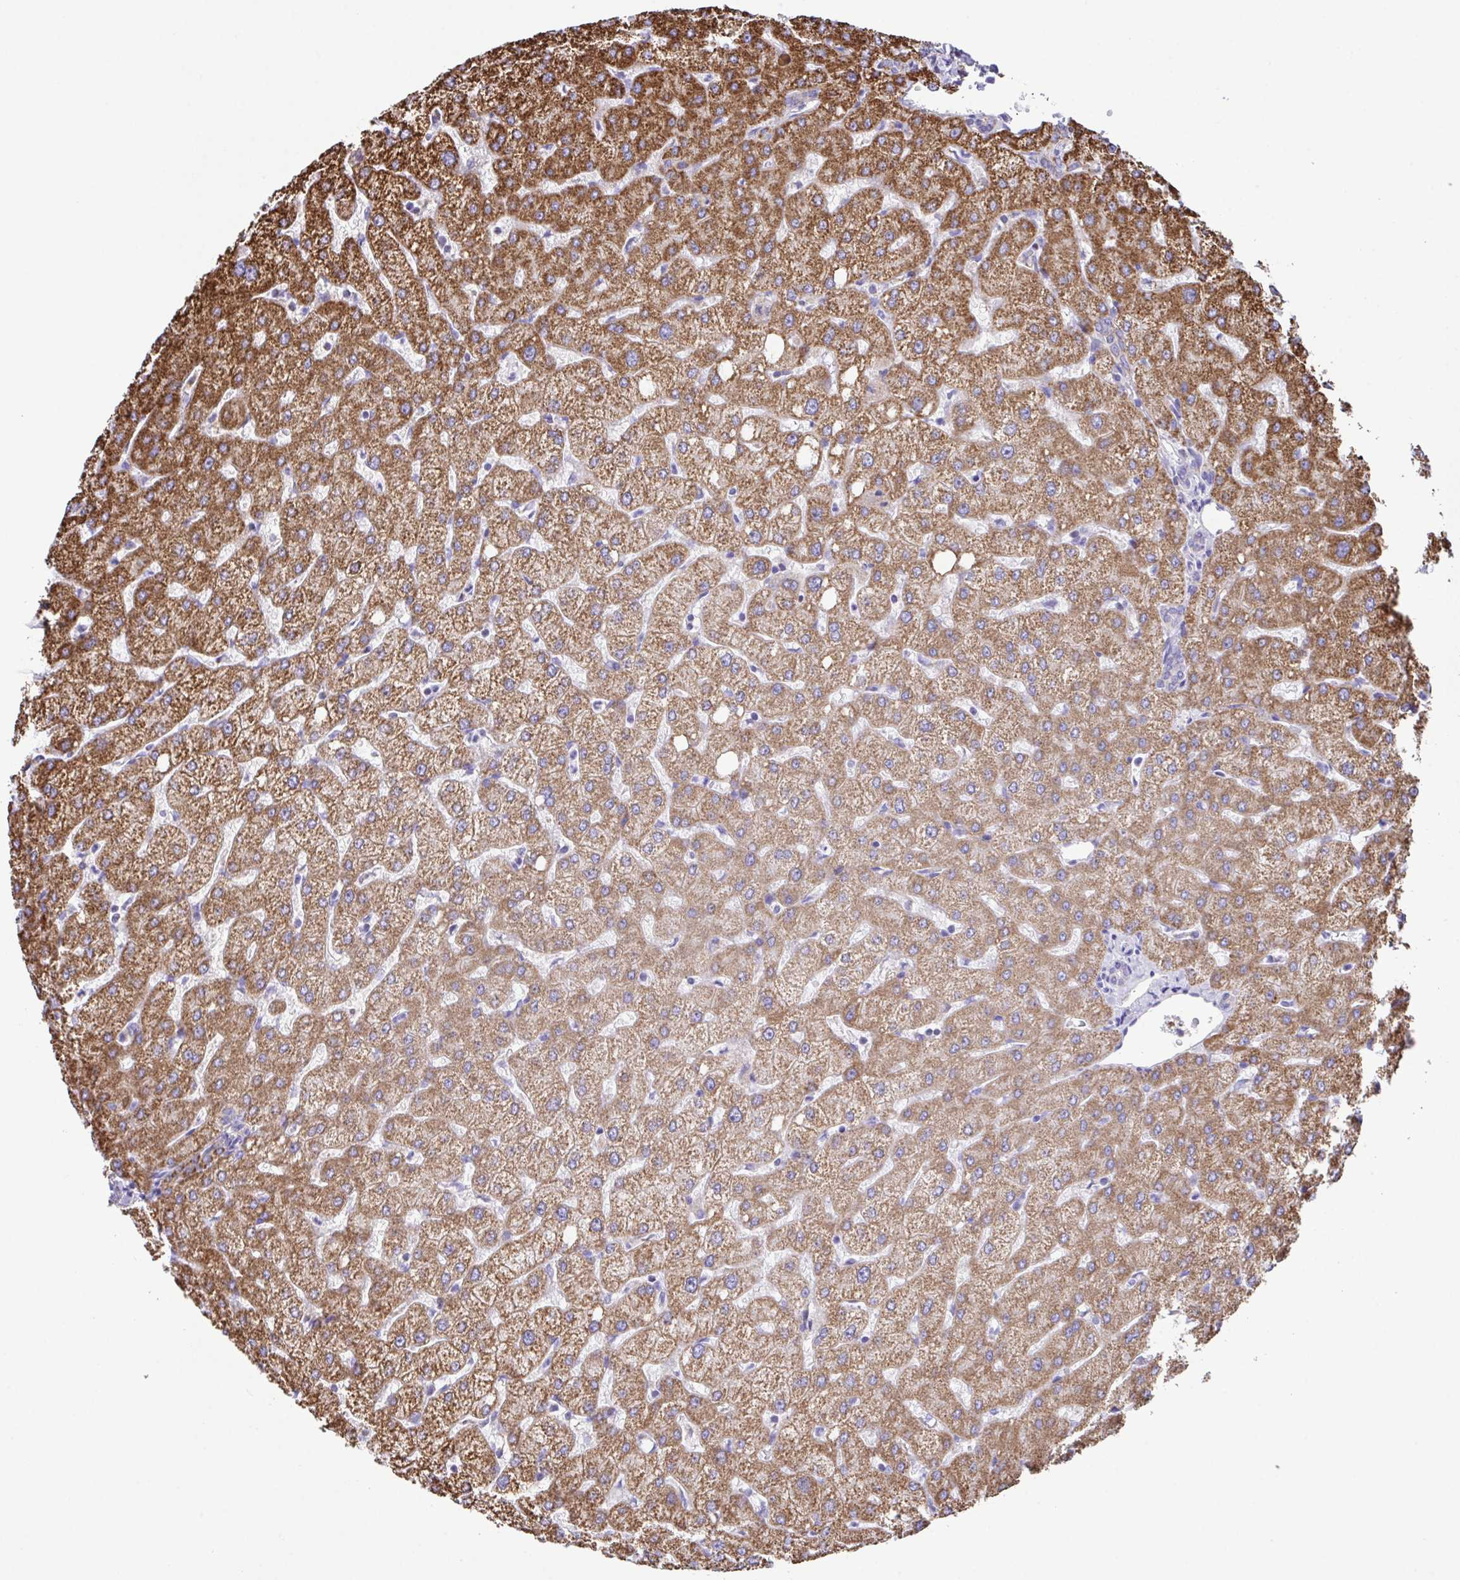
{"staining": {"intensity": "negative", "quantity": "none", "location": "none"}, "tissue": "liver", "cell_type": "Cholangiocytes", "image_type": "normal", "snomed": [{"axis": "morphology", "description": "Normal tissue, NOS"}, {"axis": "topography", "description": "Liver"}], "caption": "Cholangiocytes are negative for protein expression in normal human liver. (DAB (3,3'-diaminobenzidine) immunohistochemistry (IHC), high magnification).", "gene": "PCMTD2", "patient": {"sex": "female", "age": 54}}